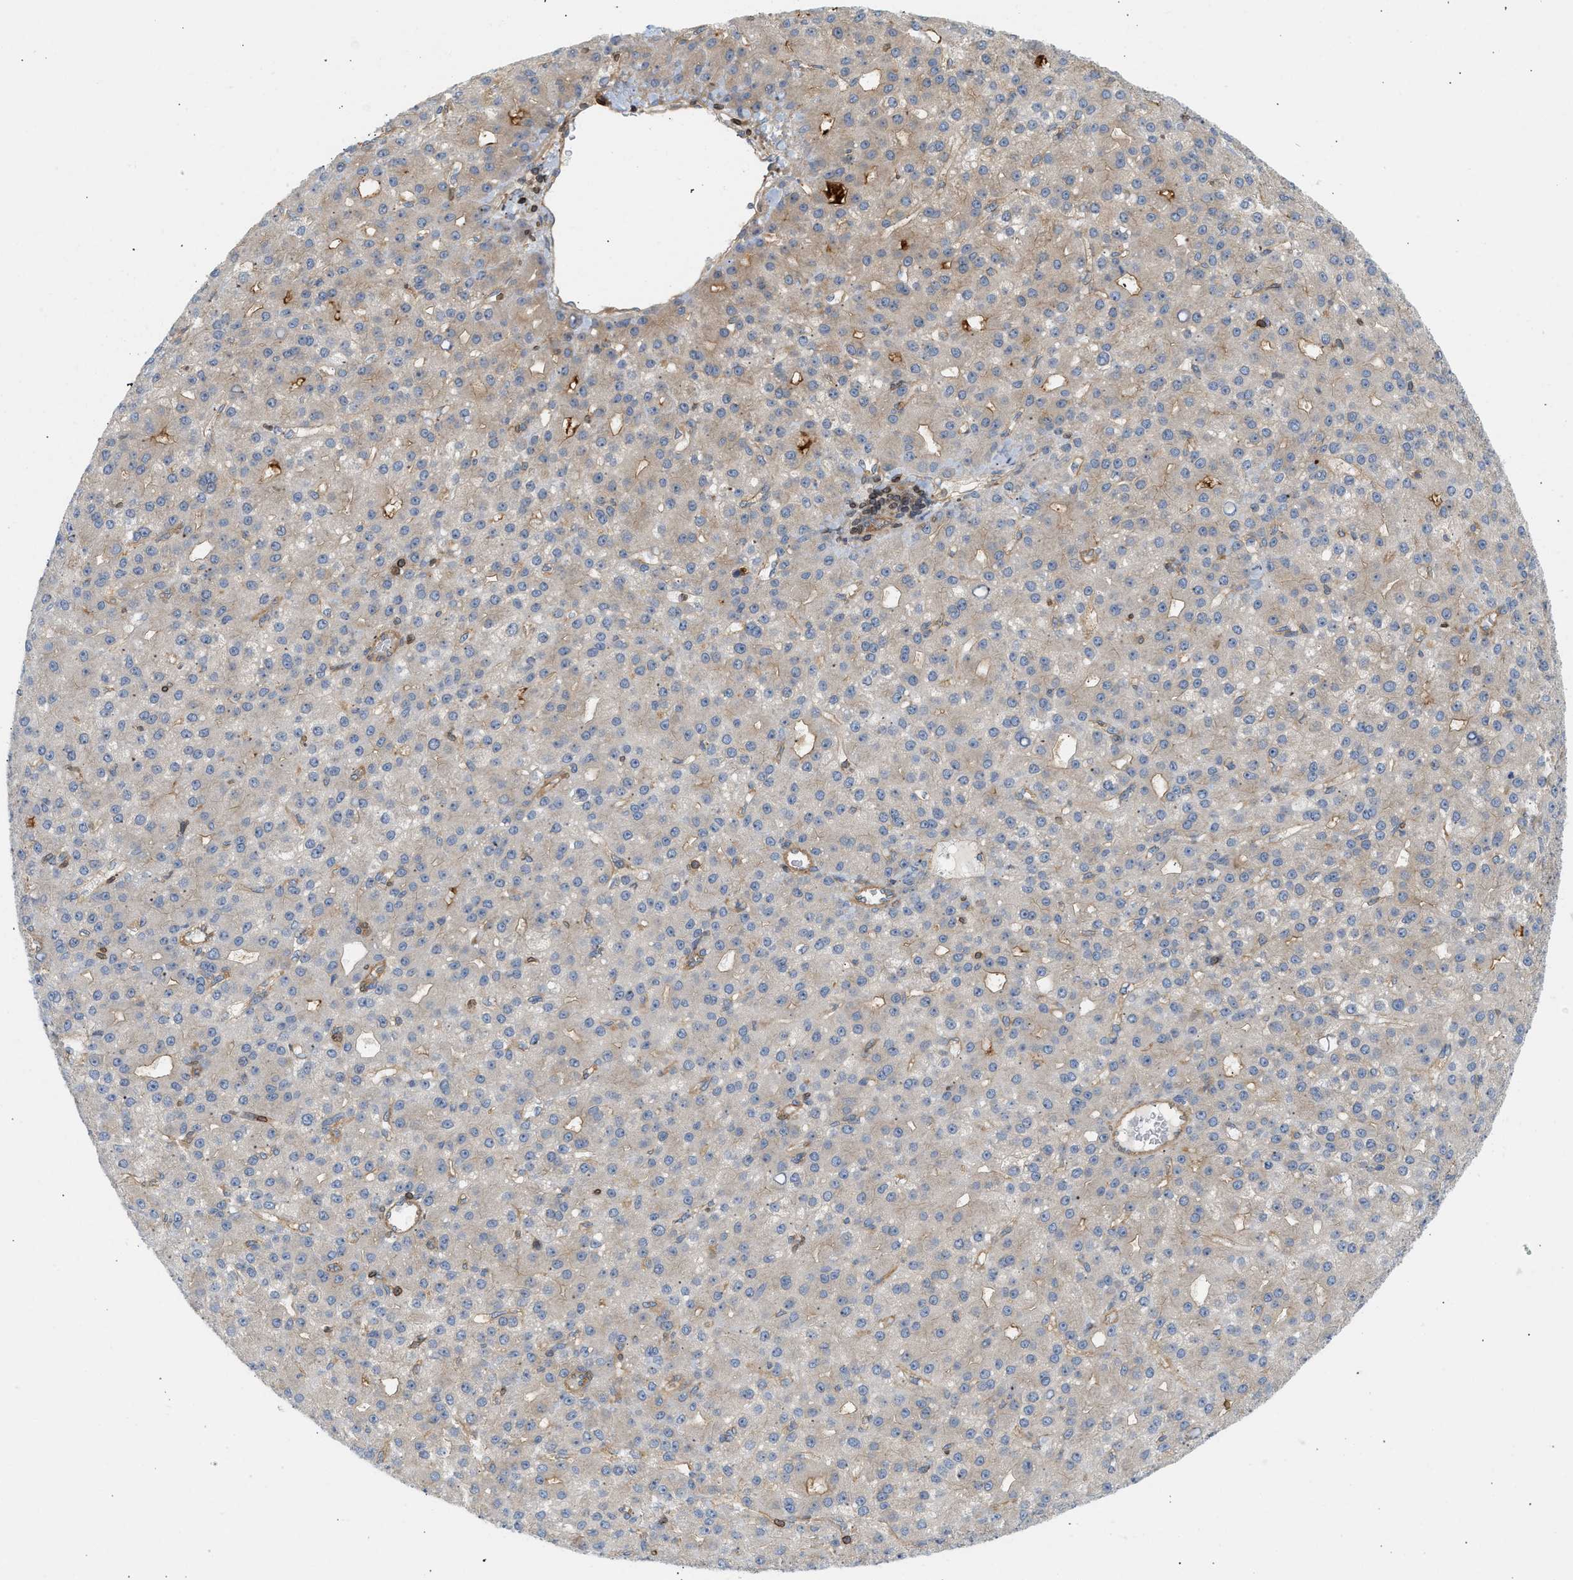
{"staining": {"intensity": "weak", "quantity": "25%-75%", "location": "cytoplasmic/membranous"}, "tissue": "liver cancer", "cell_type": "Tumor cells", "image_type": "cancer", "snomed": [{"axis": "morphology", "description": "Carcinoma, Hepatocellular, NOS"}, {"axis": "topography", "description": "Liver"}], "caption": "Protein staining of liver hepatocellular carcinoma tissue reveals weak cytoplasmic/membranous positivity in approximately 25%-75% of tumor cells.", "gene": "STRN", "patient": {"sex": "male", "age": 67}}